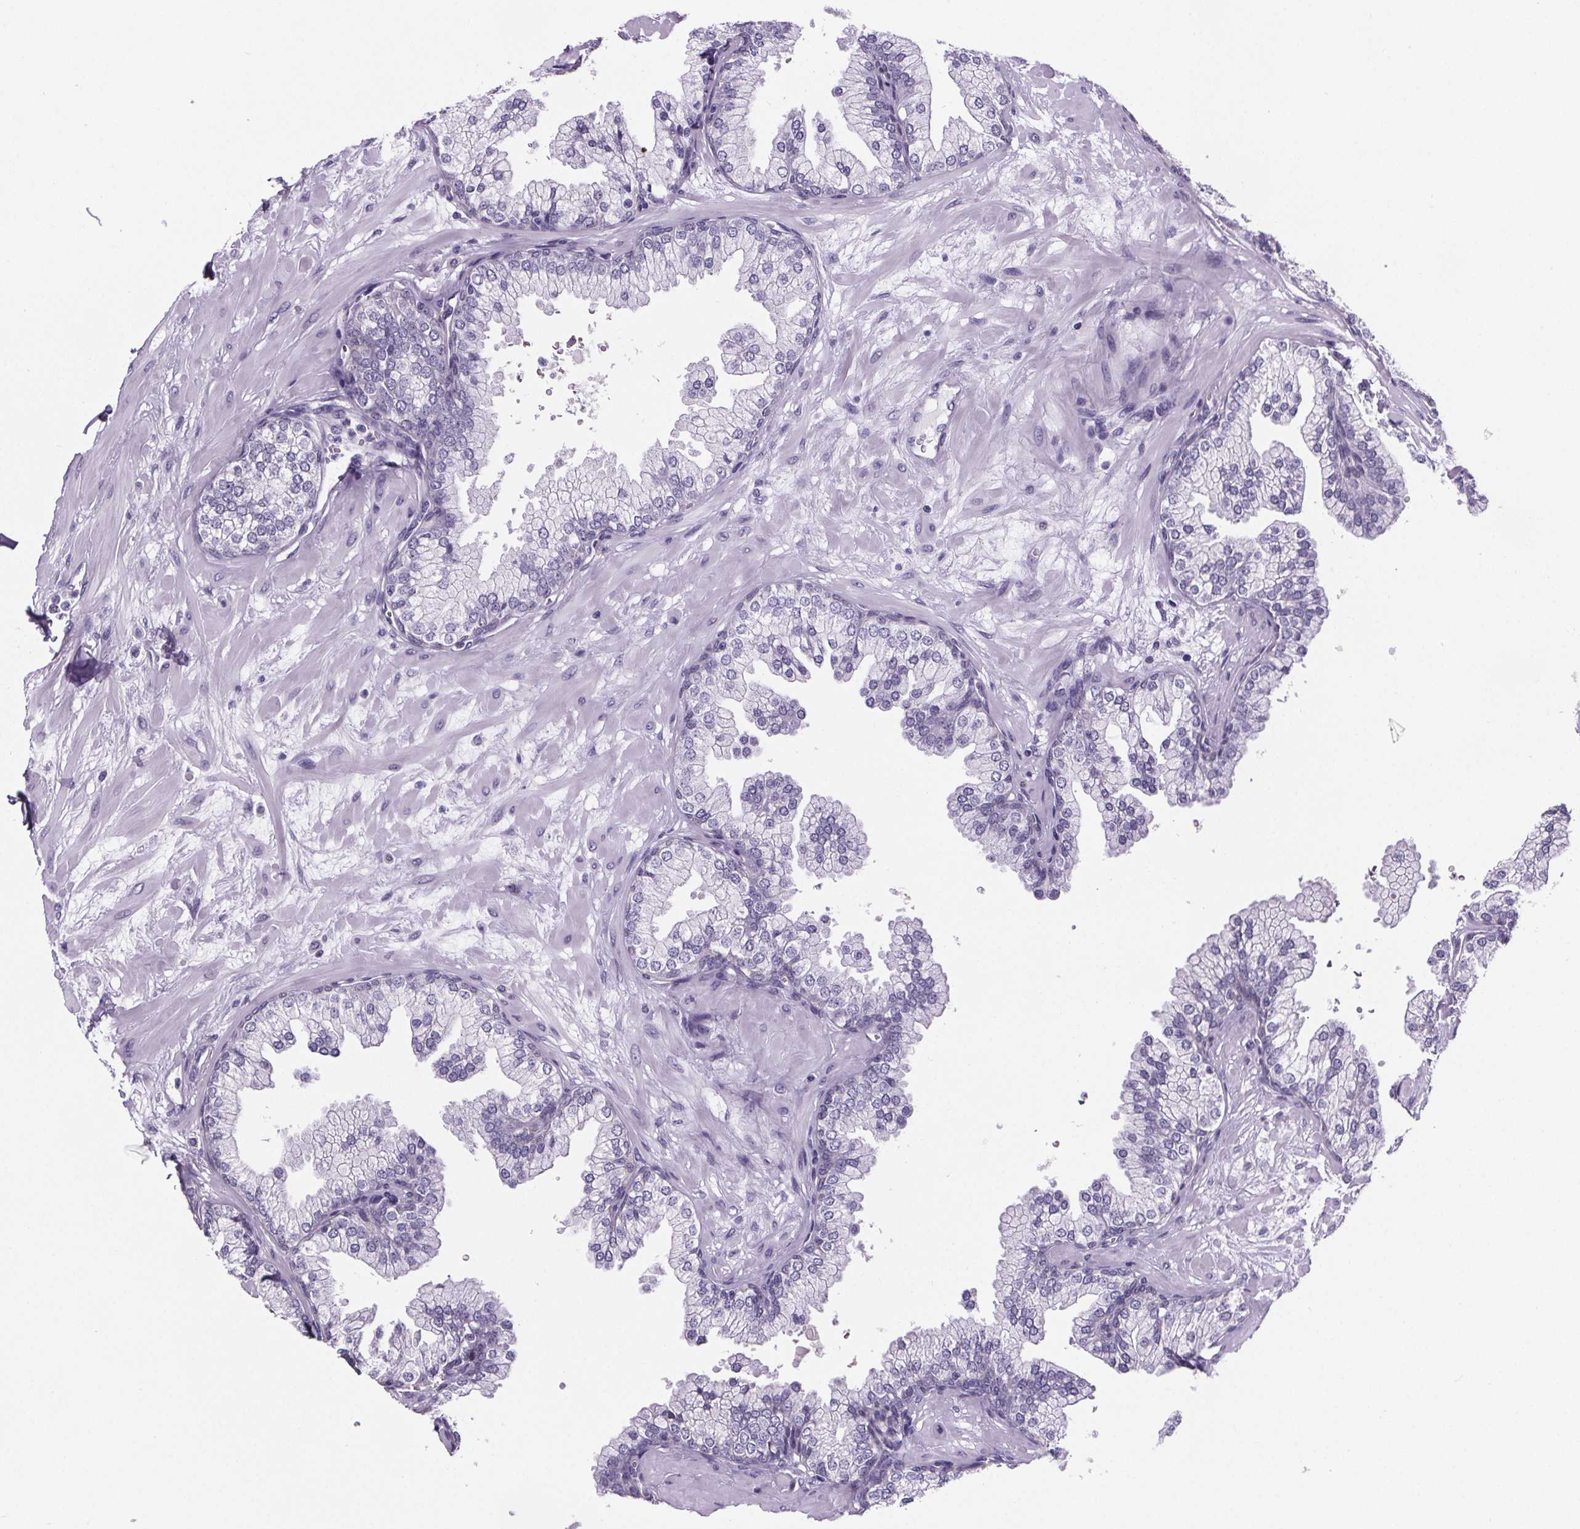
{"staining": {"intensity": "negative", "quantity": "none", "location": "none"}, "tissue": "prostate", "cell_type": "Glandular cells", "image_type": "normal", "snomed": [{"axis": "morphology", "description": "Normal tissue, NOS"}, {"axis": "topography", "description": "Prostate"}, {"axis": "topography", "description": "Peripheral nerve tissue"}], "caption": "Prostate stained for a protein using immunohistochemistry shows no staining glandular cells.", "gene": "CUBN", "patient": {"sex": "male", "age": 61}}